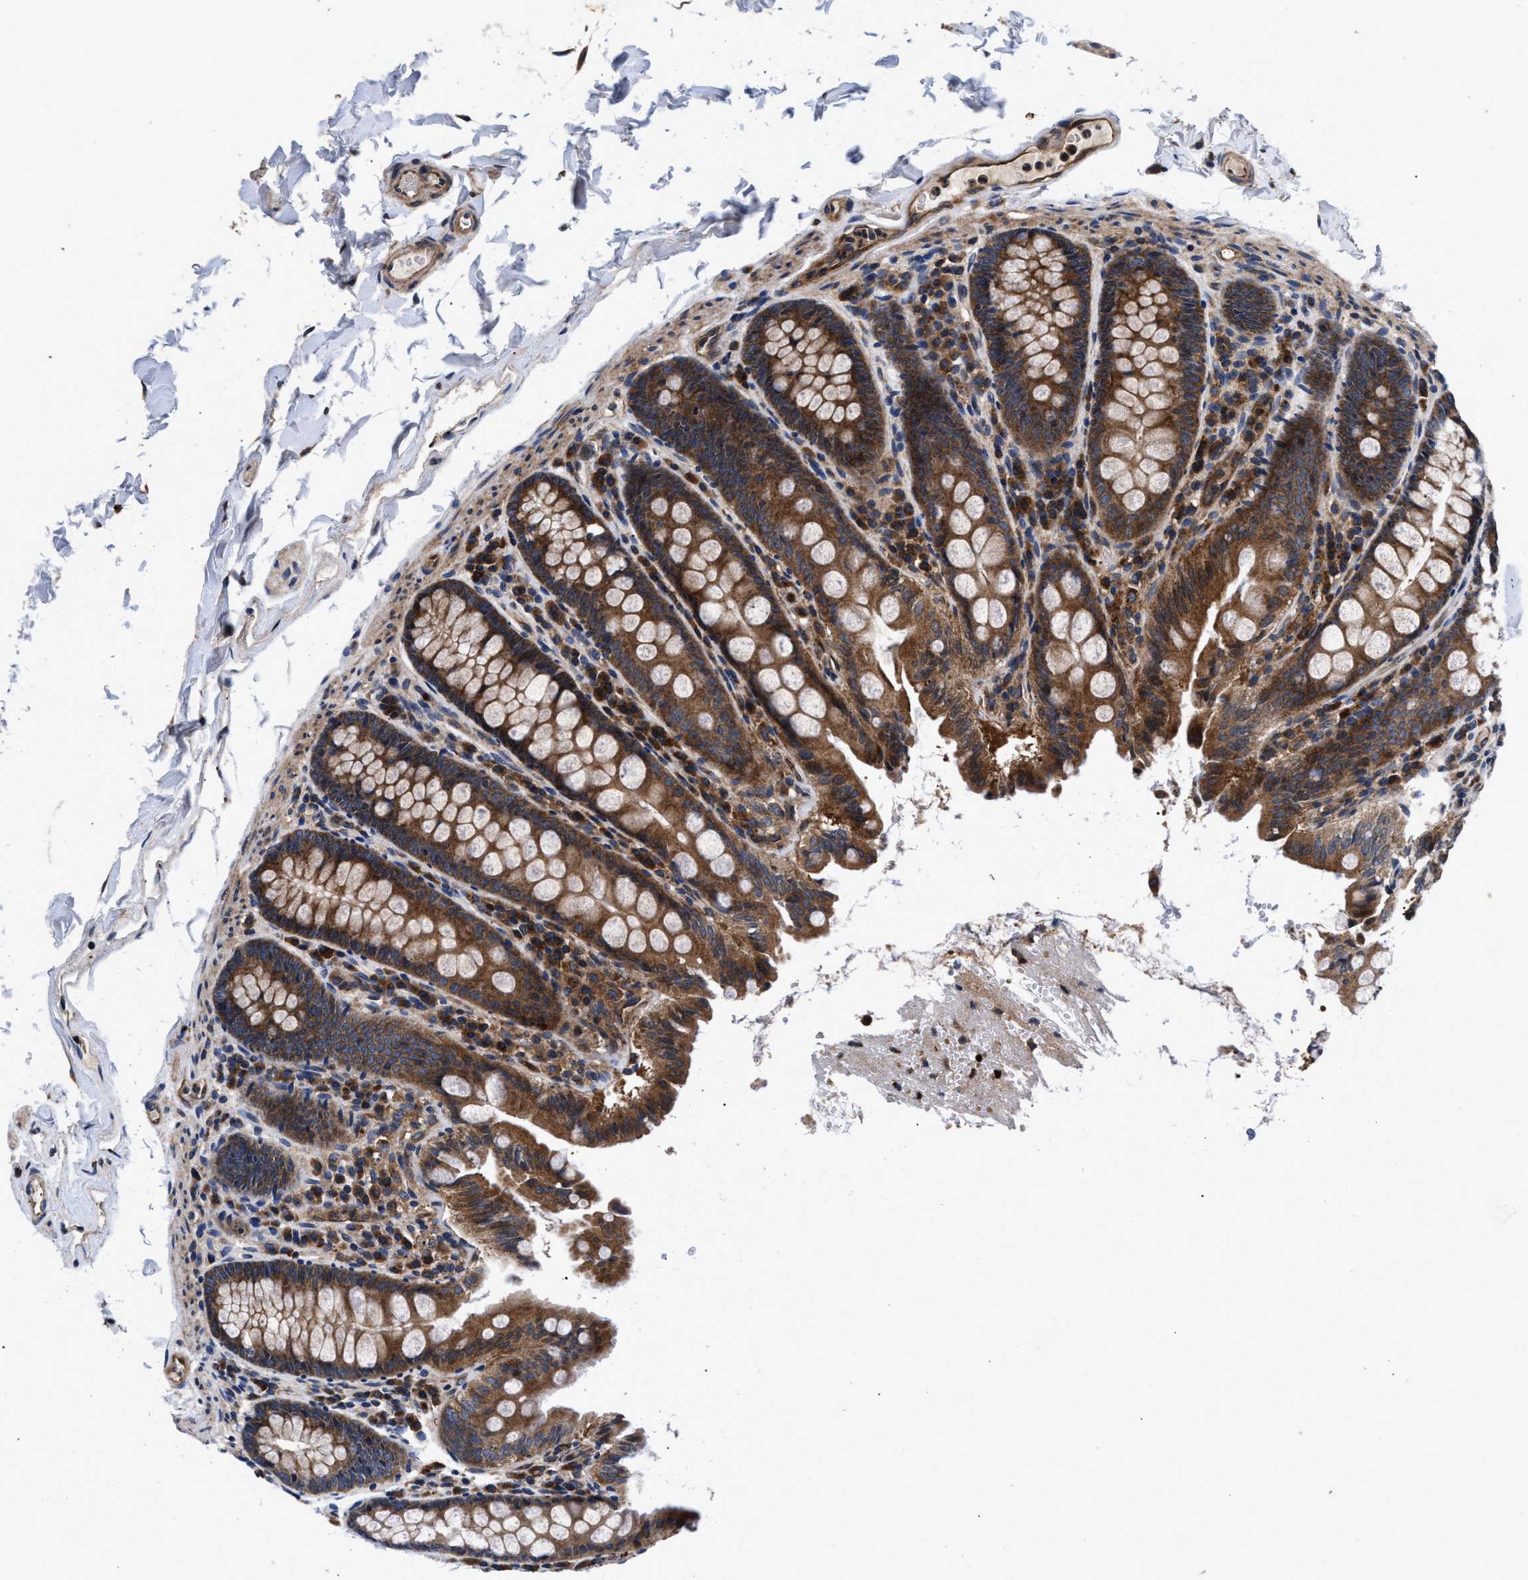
{"staining": {"intensity": "strong", "quantity": ">75%", "location": "cytoplasmic/membranous"}, "tissue": "colon", "cell_type": "Endothelial cells", "image_type": "normal", "snomed": [{"axis": "morphology", "description": "Normal tissue, NOS"}, {"axis": "topography", "description": "Colon"}], "caption": "A high-resolution micrograph shows immunohistochemistry (IHC) staining of unremarkable colon, which displays strong cytoplasmic/membranous positivity in about >75% of endothelial cells. The staining was performed using DAB, with brown indicating positive protein expression. Nuclei are stained blue with hematoxylin.", "gene": "NFKB2", "patient": {"sex": "female", "age": 61}}